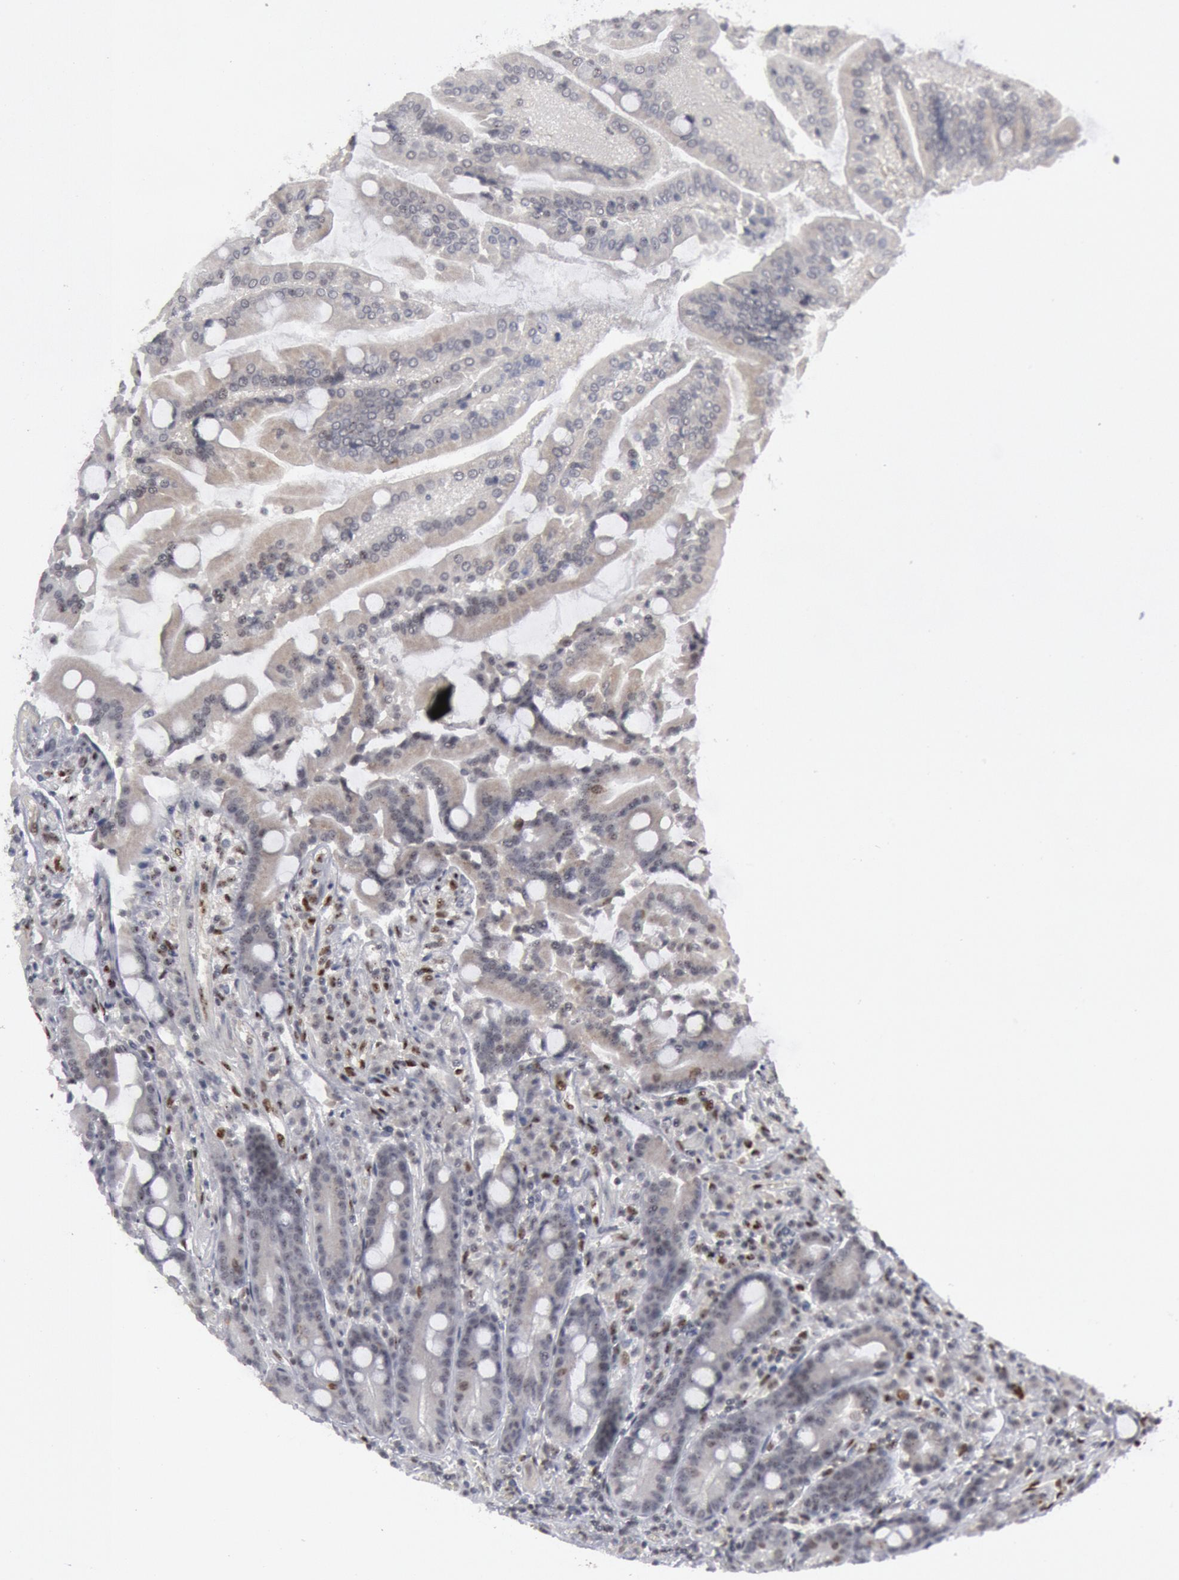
{"staining": {"intensity": "negative", "quantity": "none", "location": "none"}, "tissue": "duodenum", "cell_type": "Glandular cells", "image_type": "normal", "snomed": [{"axis": "morphology", "description": "Normal tissue, NOS"}, {"axis": "topography", "description": "Duodenum"}], "caption": "The micrograph displays no staining of glandular cells in unremarkable duodenum.", "gene": "FOXO1", "patient": {"sex": "female", "age": 64}}